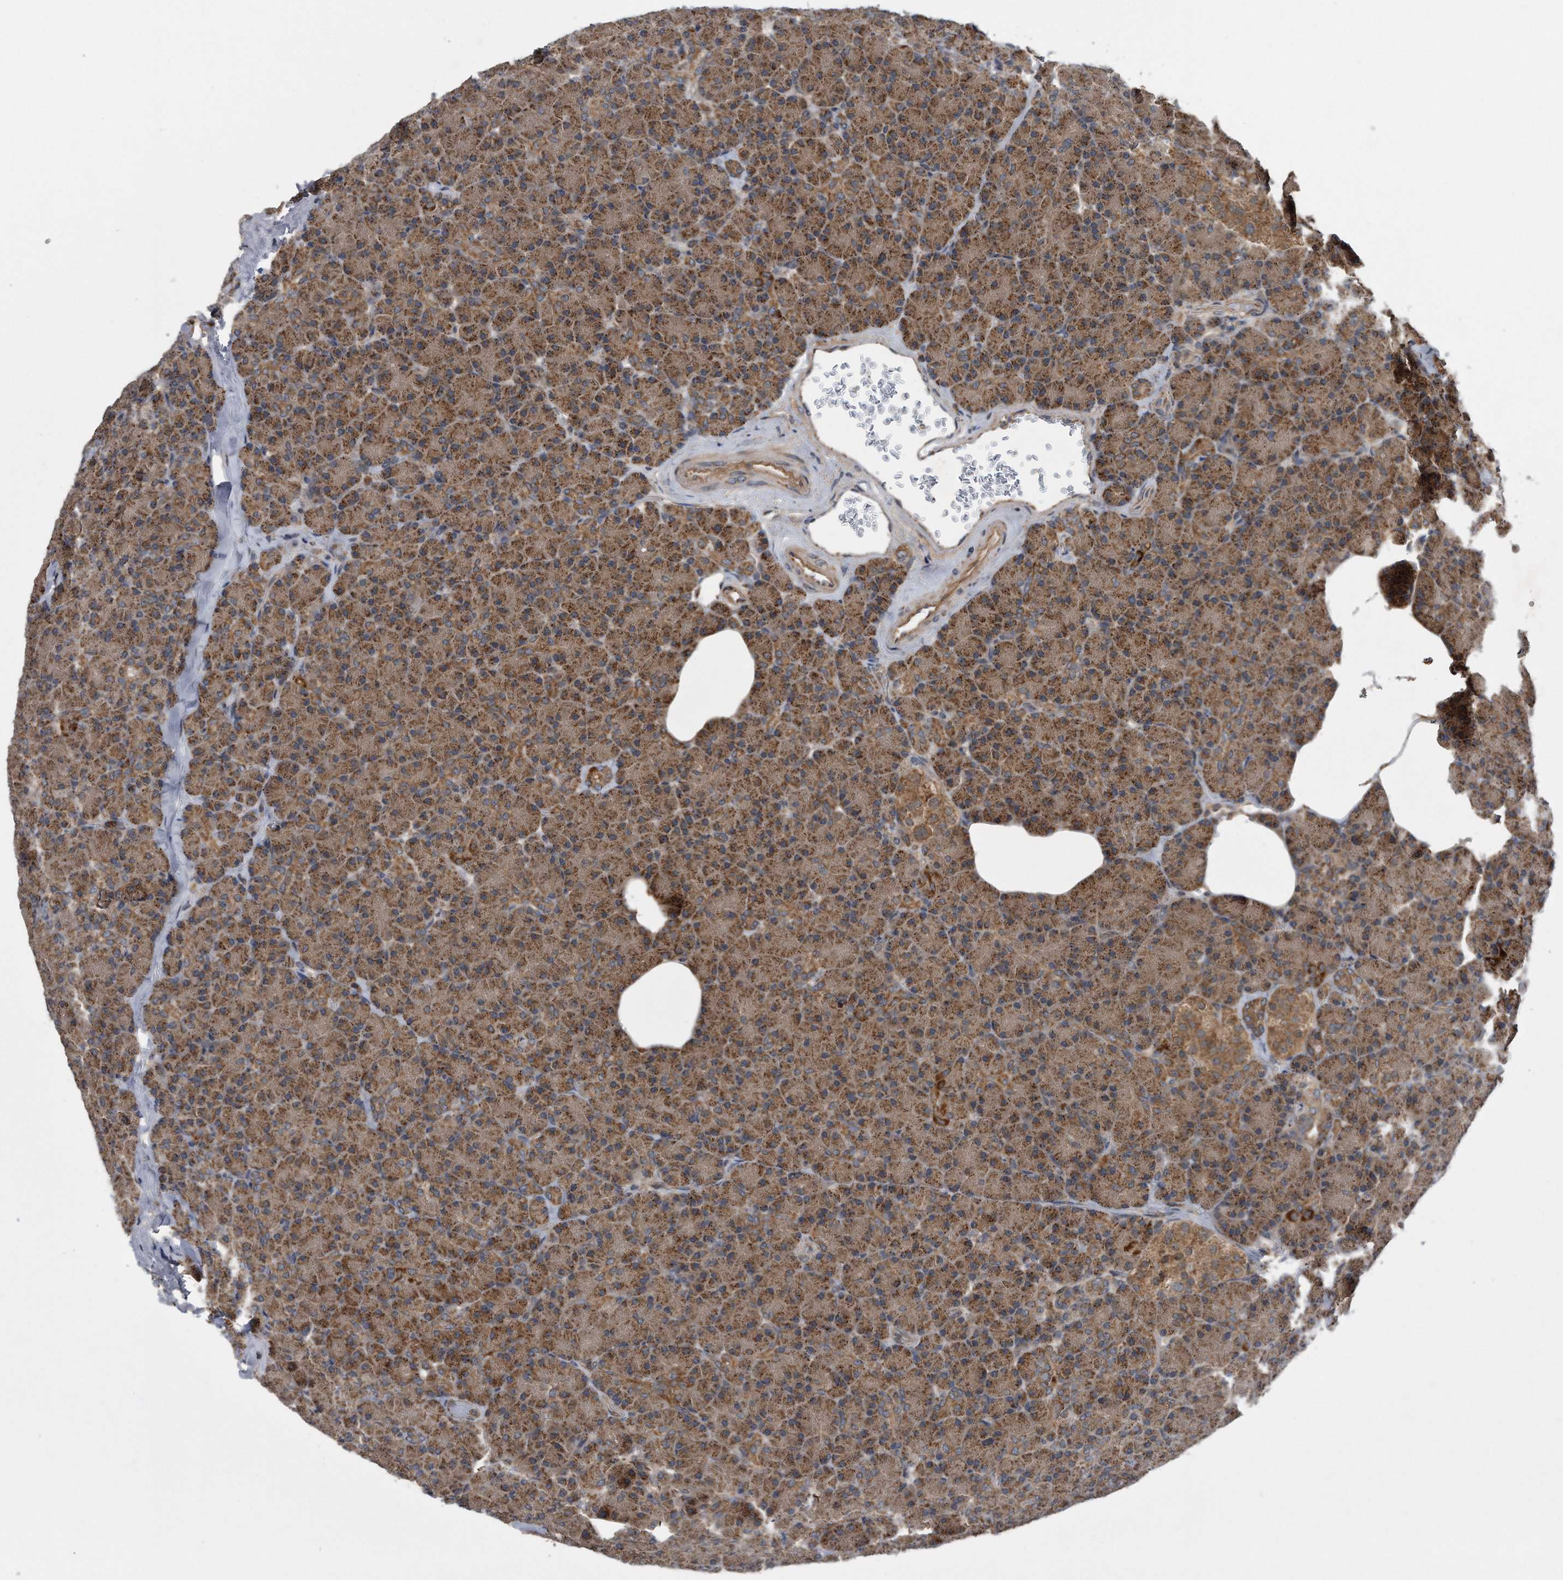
{"staining": {"intensity": "moderate", "quantity": ">75%", "location": "cytoplasmic/membranous"}, "tissue": "pancreas", "cell_type": "Exocrine glandular cells", "image_type": "normal", "snomed": [{"axis": "morphology", "description": "Normal tissue, NOS"}, {"axis": "topography", "description": "Pancreas"}], "caption": "The histopathology image displays a brown stain indicating the presence of a protein in the cytoplasmic/membranous of exocrine glandular cells in pancreas. The staining is performed using DAB (3,3'-diaminobenzidine) brown chromogen to label protein expression. The nuclei are counter-stained blue using hematoxylin.", "gene": "ALPK2", "patient": {"sex": "female", "age": 43}}